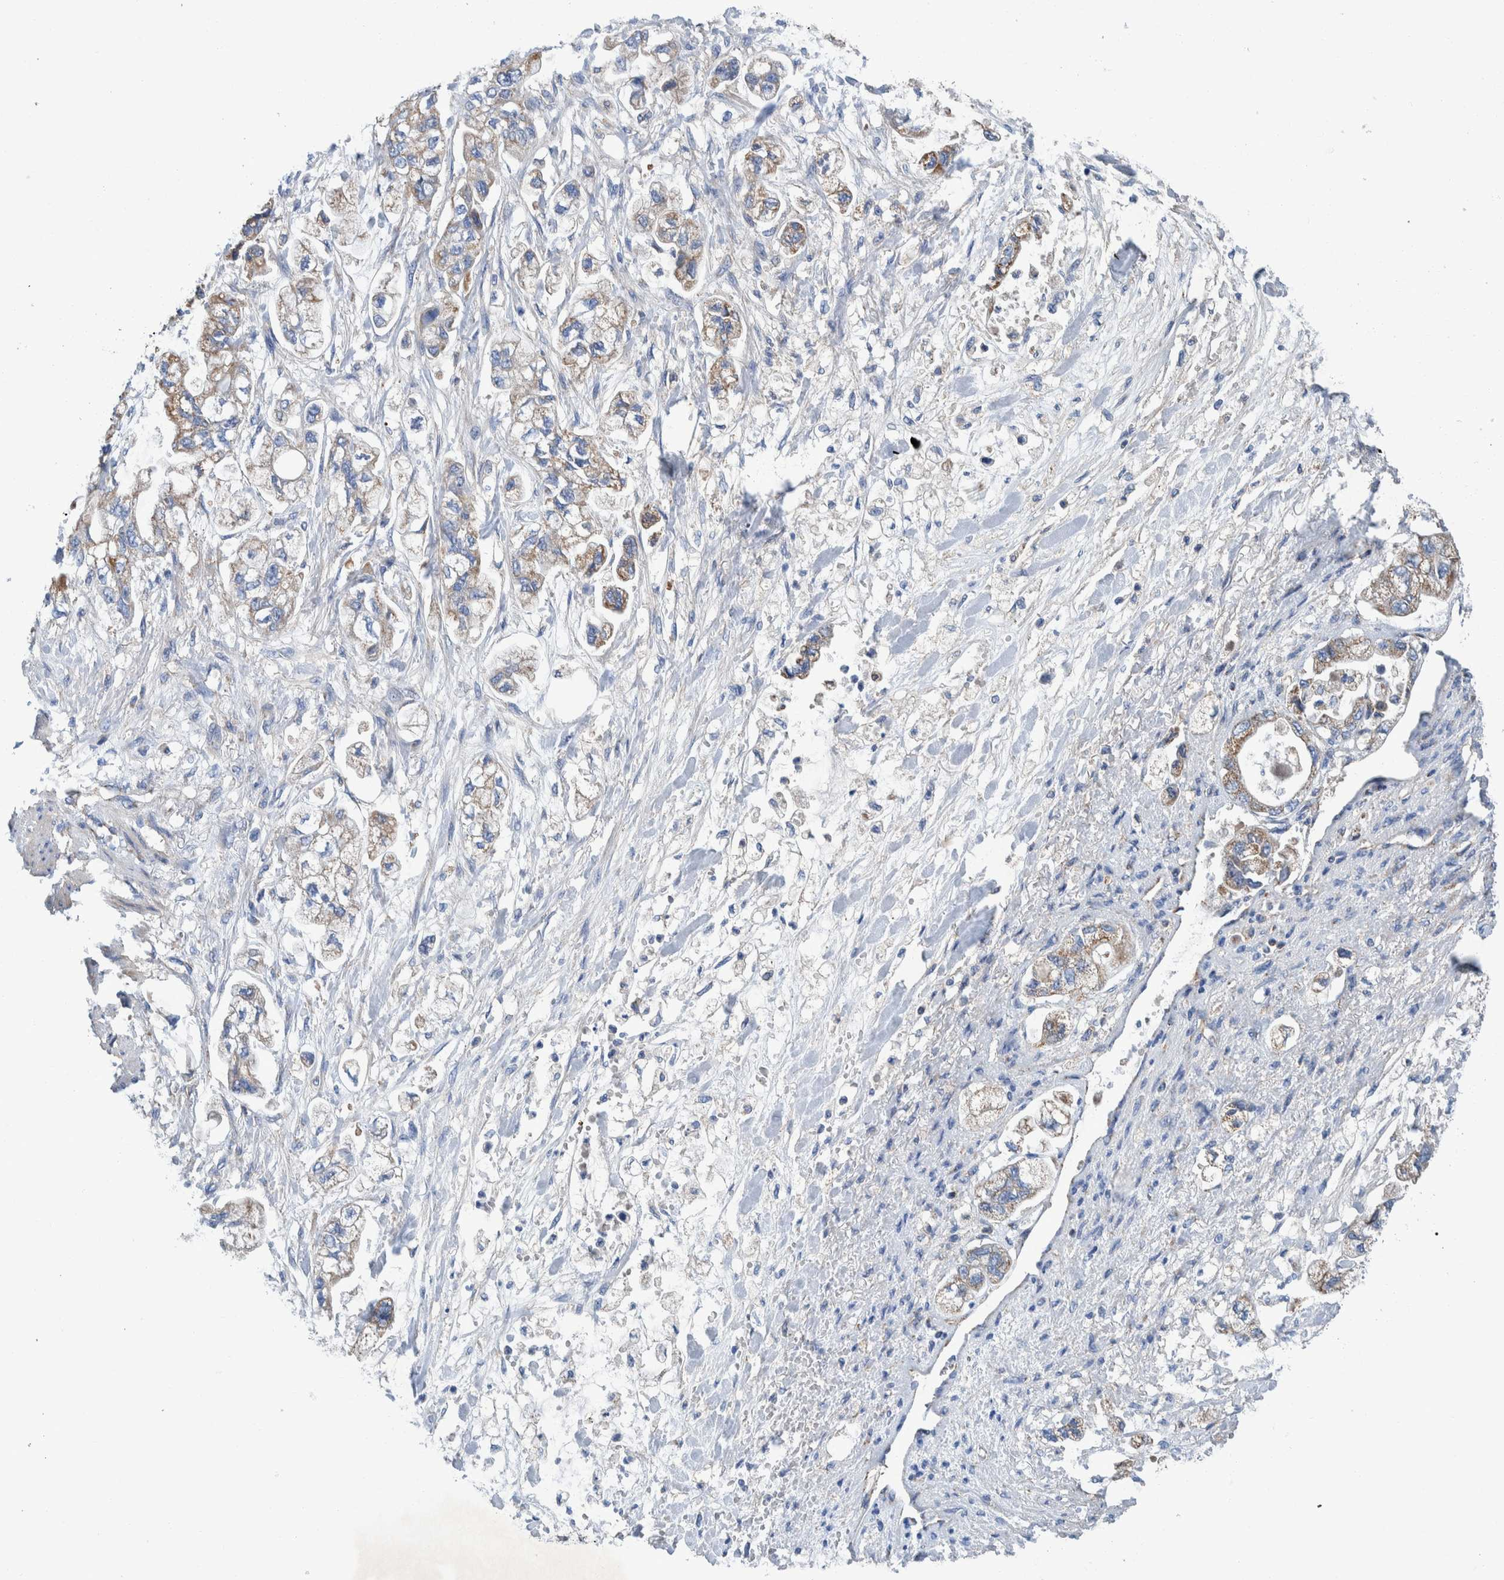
{"staining": {"intensity": "moderate", "quantity": ">75%", "location": "cytoplasmic/membranous"}, "tissue": "stomach cancer", "cell_type": "Tumor cells", "image_type": "cancer", "snomed": [{"axis": "morphology", "description": "Normal tissue, NOS"}, {"axis": "morphology", "description": "Adenocarcinoma, NOS"}, {"axis": "topography", "description": "Stomach"}], "caption": "IHC of human stomach adenocarcinoma exhibits medium levels of moderate cytoplasmic/membranous positivity in approximately >75% of tumor cells.", "gene": "DECR1", "patient": {"sex": "male", "age": 62}}